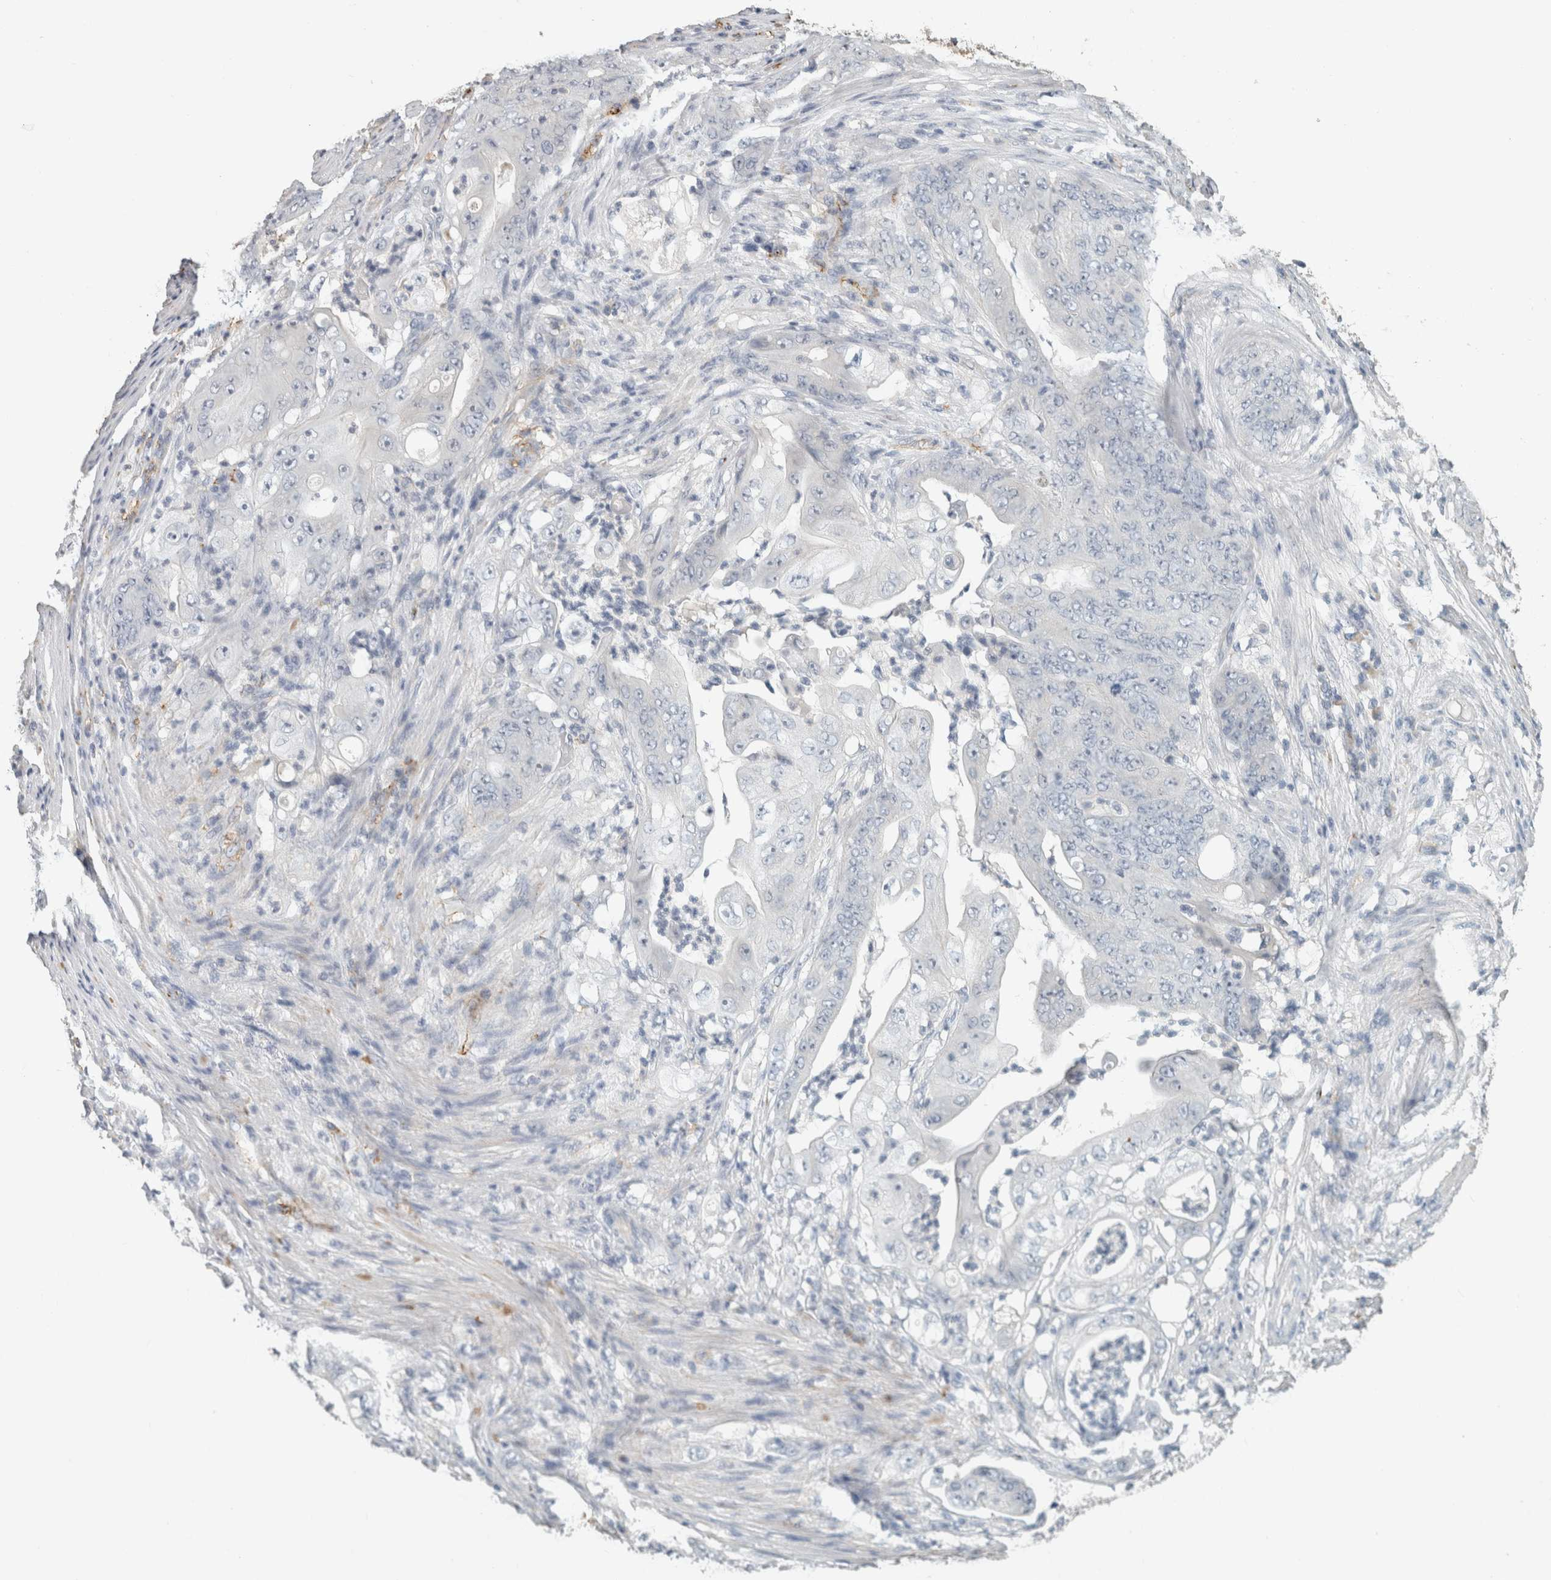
{"staining": {"intensity": "negative", "quantity": "none", "location": "none"}, "tissue": "stomach cancer", "cell_type": "Tumor cells", "image_type": "cancer", "snomed": [{"axis": "morphology", "description": "Adenocarcinoma, NOS"}, {"axis": "topography", "description": "Stomach"}], "caption": "IHC histopathology image of neoplastic tissue: human stomach cancer stained with DAB exhibits no significant protein staining in tumor cells.", "gene": "CD36", "patient": {"sex": "female", "age": 73}}